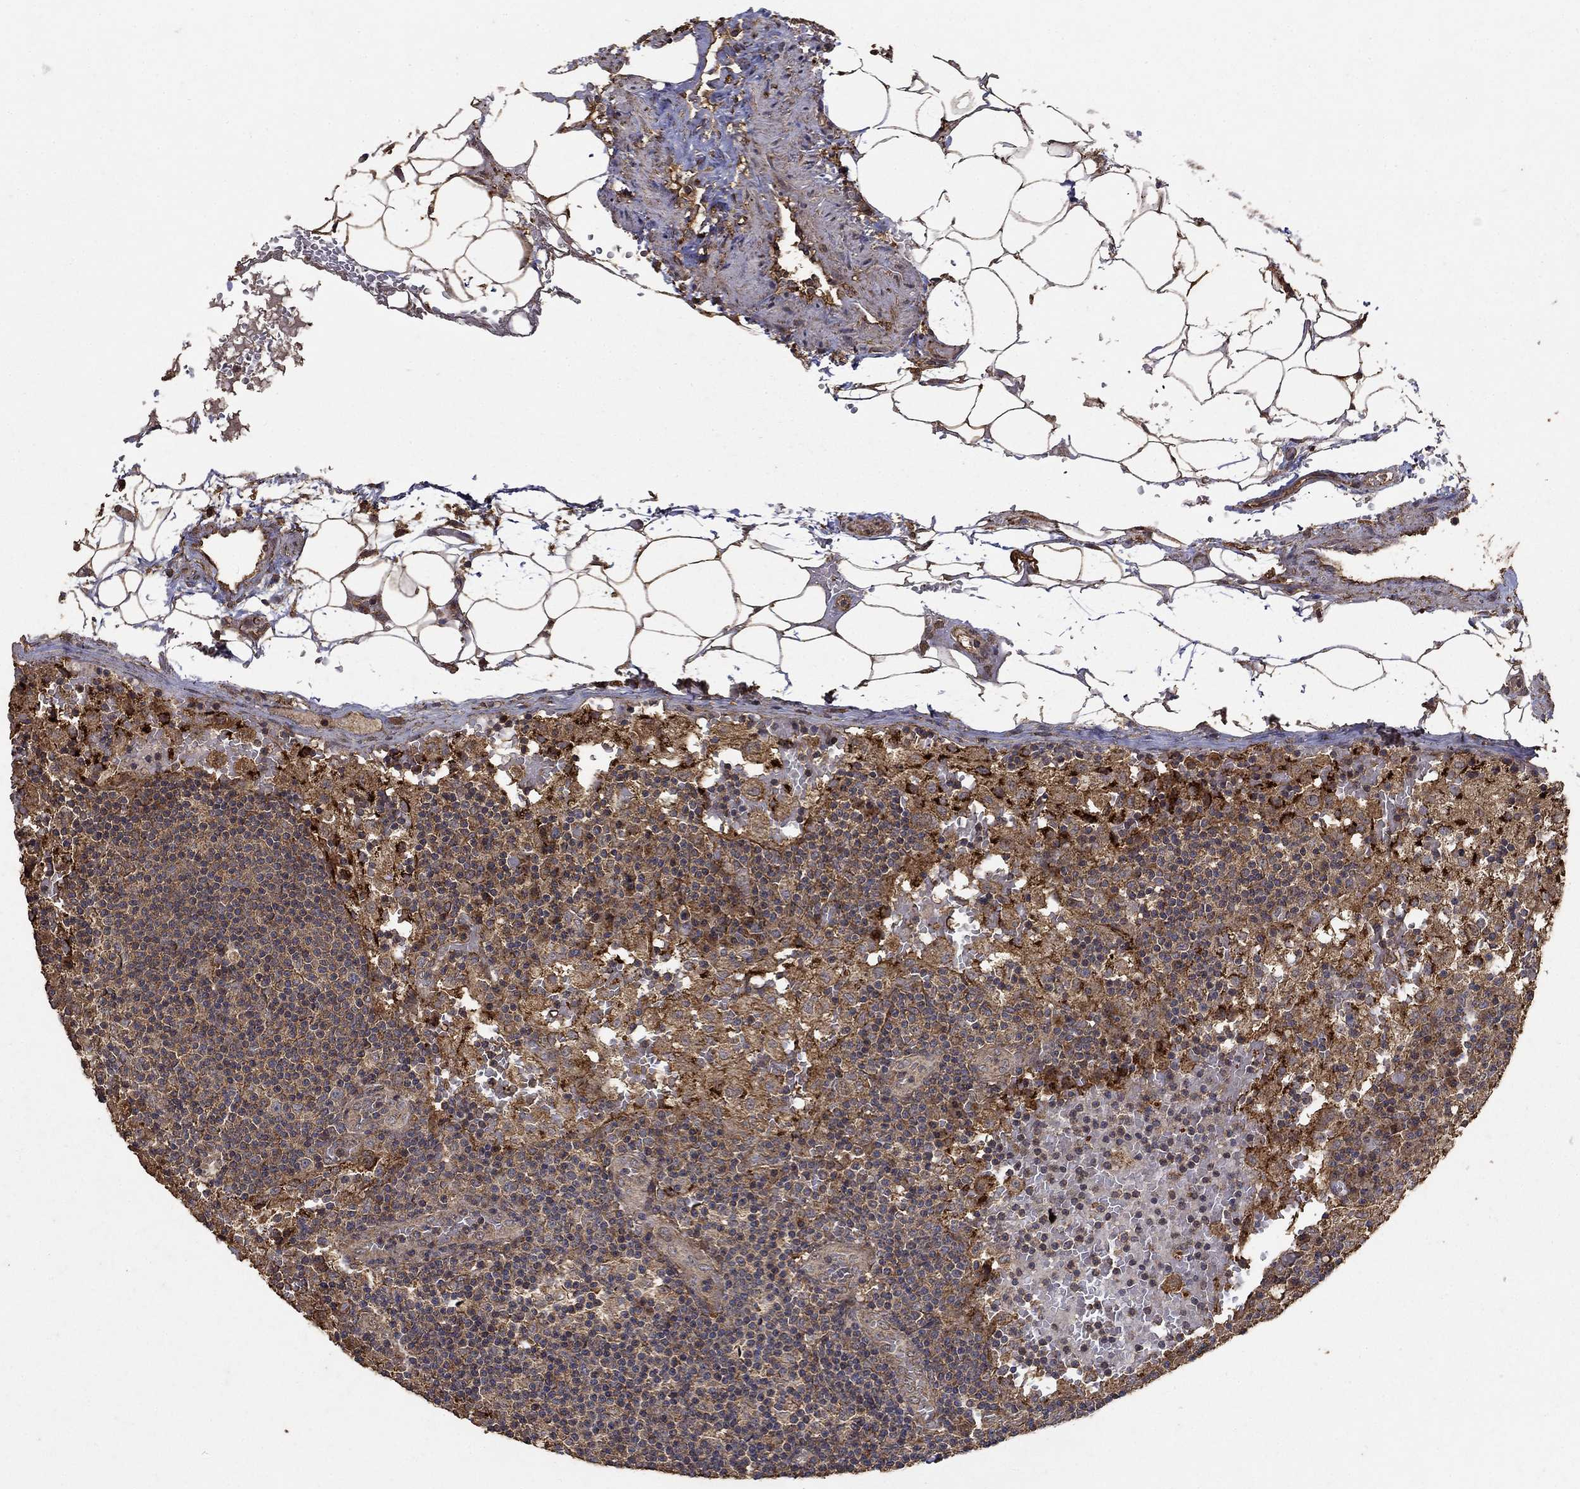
{"staining": {"intensity": "negative", "quantity": "none", "location": "none"}, "tissue": "lymph node", "cell_type": "Germinal center cells", "image_type": "normal", "snomed": [{"axis": "morphology", "description": "Normal tissue, NOS"}, {"axis": "topography", "description": "Lymph node"}], "caption": "Immunohistochemistry of normal lymph node shows no expression in germinal center cells. (Stains: DAB (3,3'-diaminobenzidine) immunohistochemistry with hematoxylin counter stain, Microscopy: brightfield microscopy at high magnification).", "gene": "IFRD1", "patient": {"sex": "male", "age": 62}}